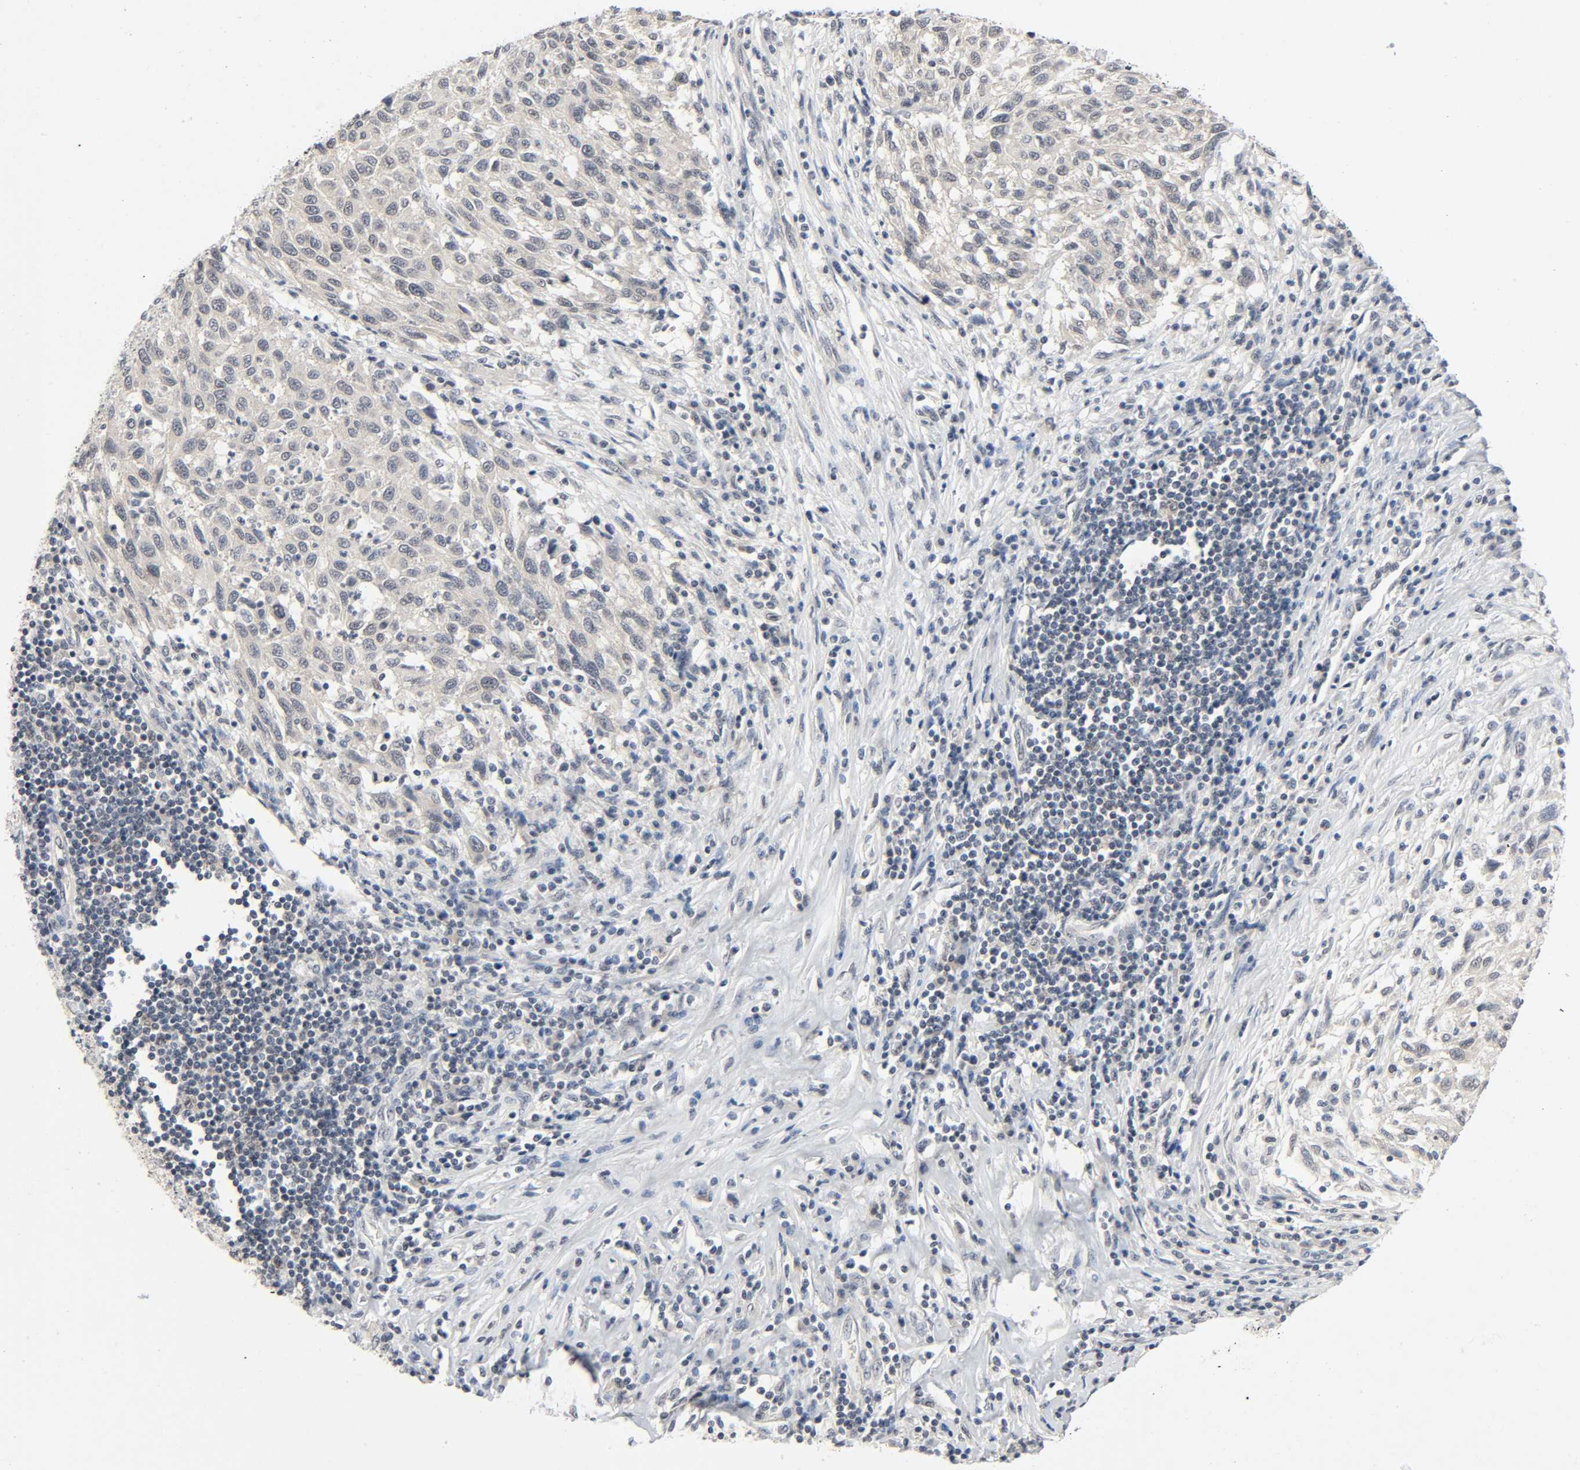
{"staining": {"intensity": "negative", "quantity": "none", "location": "none"}, "tissue": "melanoma", "cell_type": "Tumor cells", "image_type": "cancer", "snomed": [{"axis": "morphology", "description": "Malignant melanoma, Metastatic site"}, {"axis": "topography", "description": "Lymph node"}], "caption": "Immunohistochemistry of malignant melanoma (metastatic site) exhibits no staining in tumor cells.", "gene": "MAPKAPK5", "patient": {"sex": "male", "age": 61}}